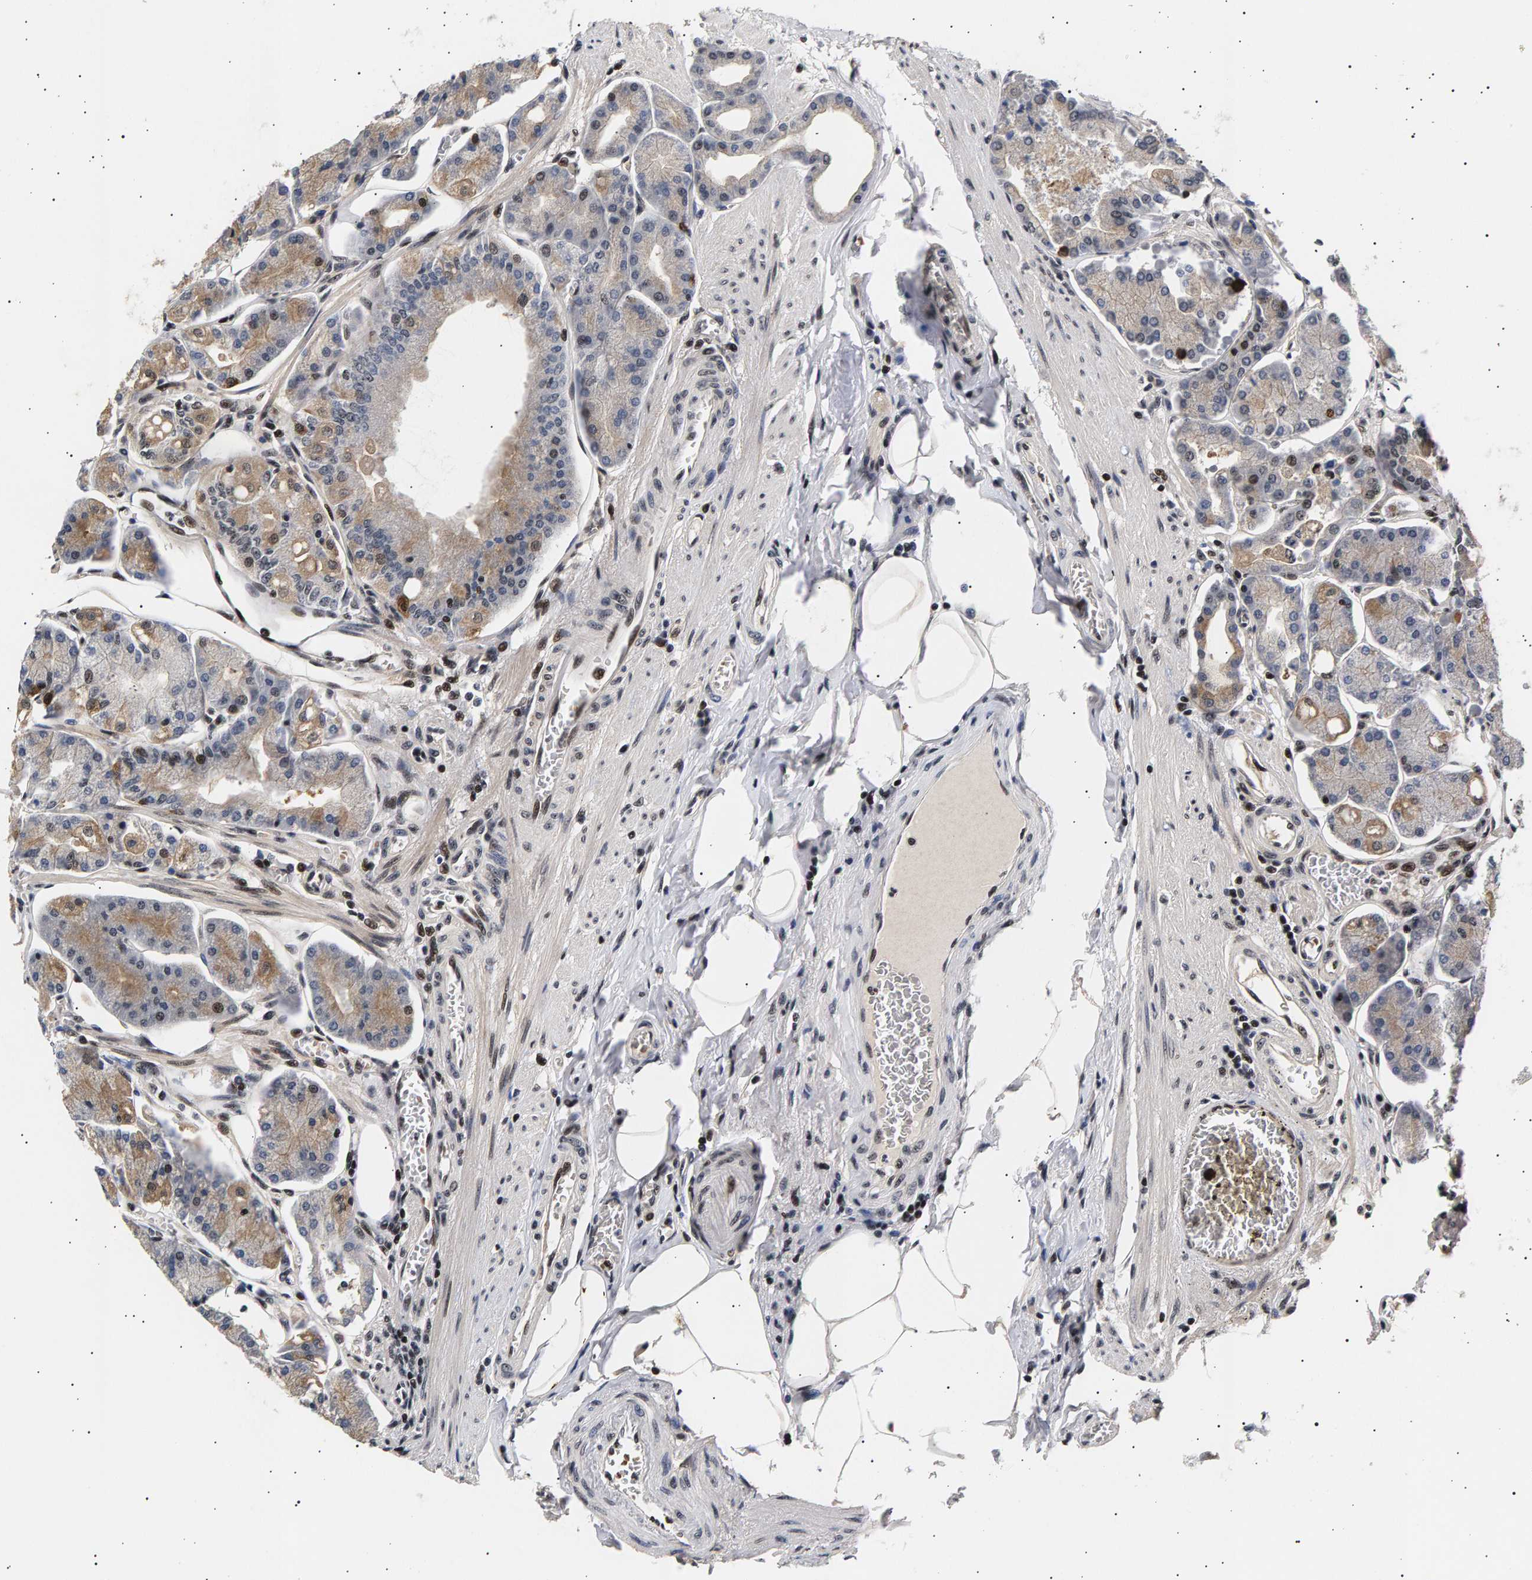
{"staining": {"intensity": "strong", "quantity": ">75%", "location": "cytoplasmic/membranous,nuclear"}, "tissue": "stomach", "cell_type": "Glandular cells", "image_type": "normal", "snomed": [{"axis": "morphology", "description": "Normal tissue, NOS"}, {"axis": "topography", "description": "Stomach, lower"}], "caption": "Brown immunohistochemical staining in unremarkable stomach demonstrates strong cytoplasmic/membranous,nuclear positivity in about >75% of glandular cells.", "gene": "ANKRD40", "patient": {"sex": "male", "age": 71}}